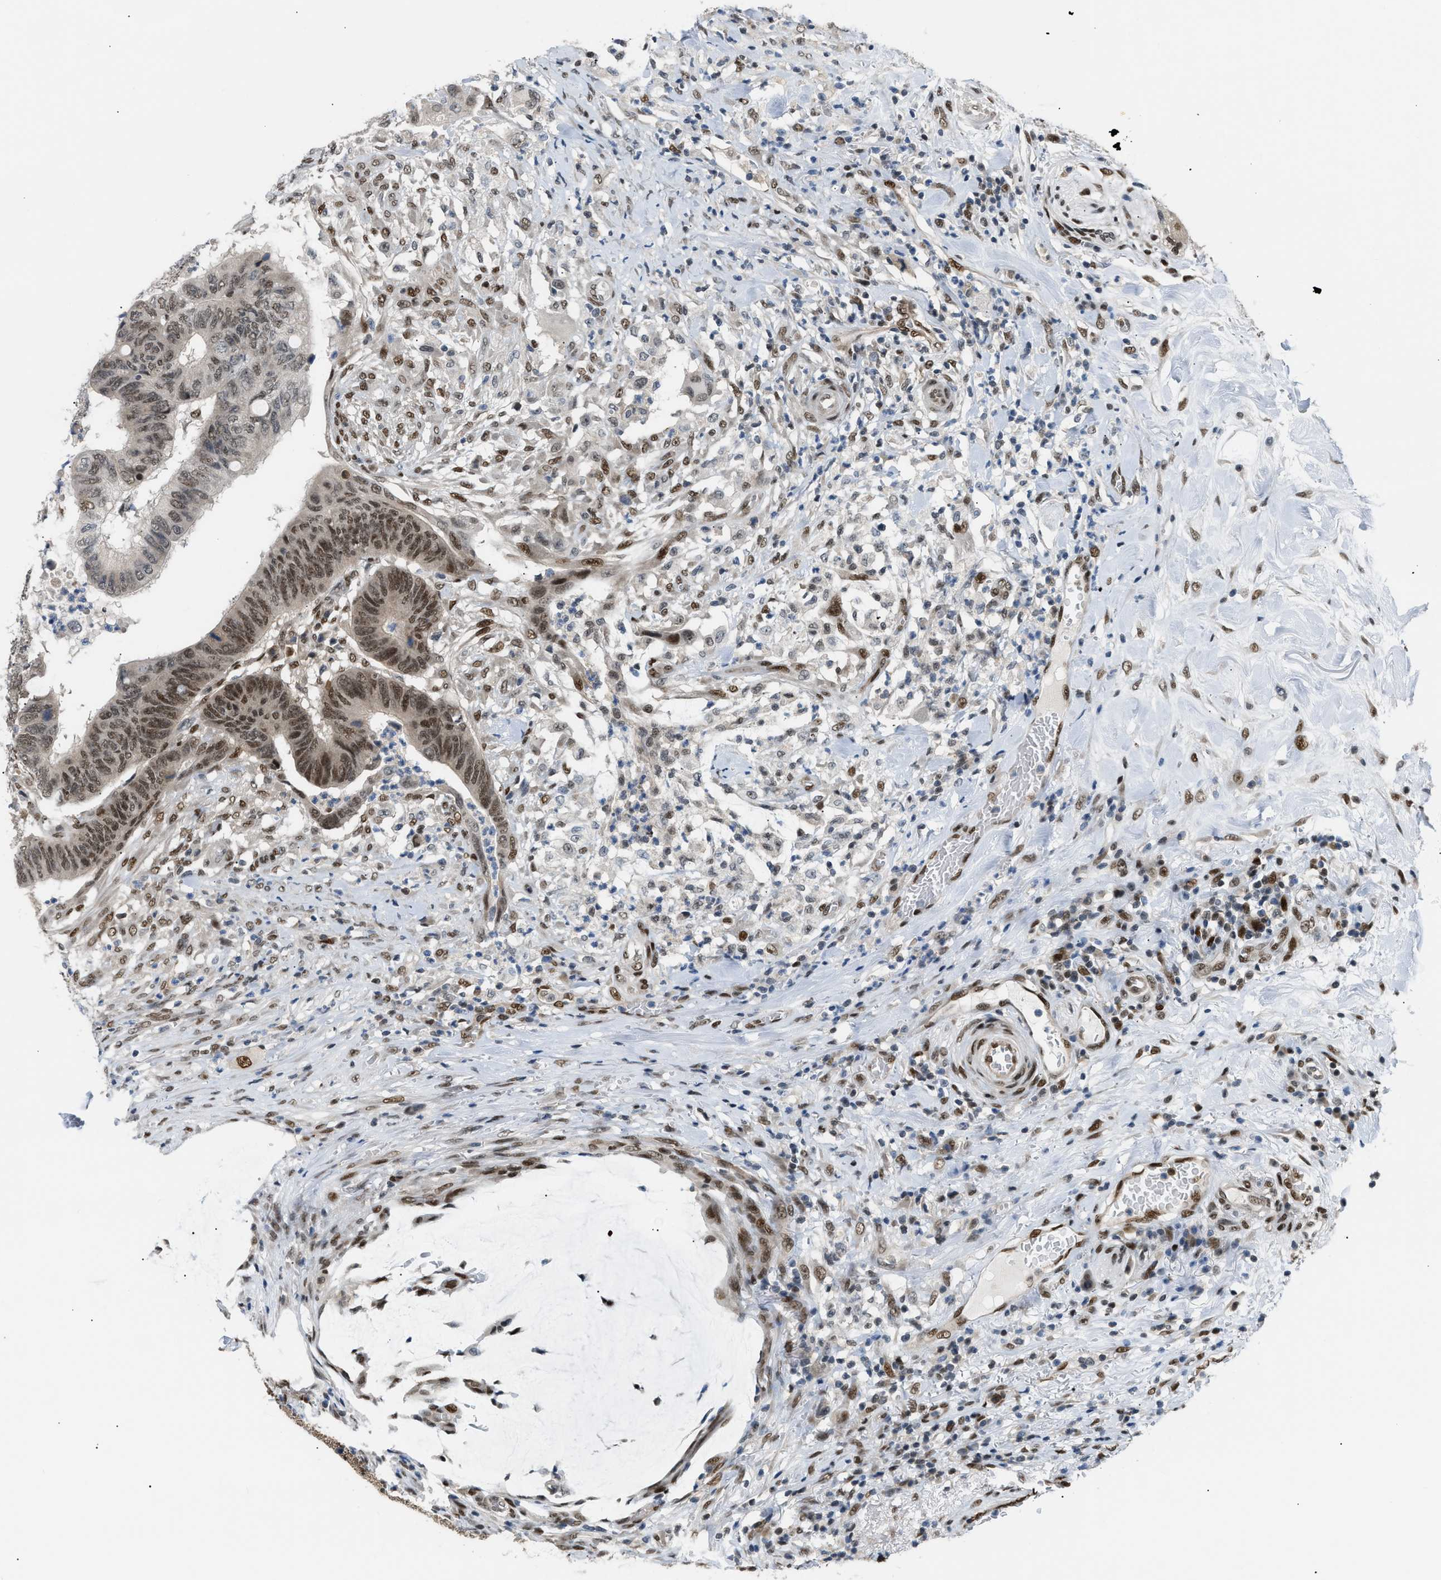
{"staining": {"intensity": "moderate", "quantity": ">75%", "location": "nuclear"}, "tissue": "colorectal cancer", "cell_type": "Tumor cells", "image_type": "cancer", "snomed": [{"axis": "morphology", "description": "Normal tissue, NOS"}, {"axis": "morphology", "description": "Adenocarcinoma, NOS"}, {"axis": "topography", "description": "Rectum"}, {"axis": "topography", "description": "Peripheral nerve tissue"}], "caption": "Brown immunohistochemical staining in colorectal adenocarcinoma demonstrates moderate nuclear positivity in approximately >75% of tumor cells.", "gene": "SSBP2", "patient": {"sex": "male", "age": 92}}